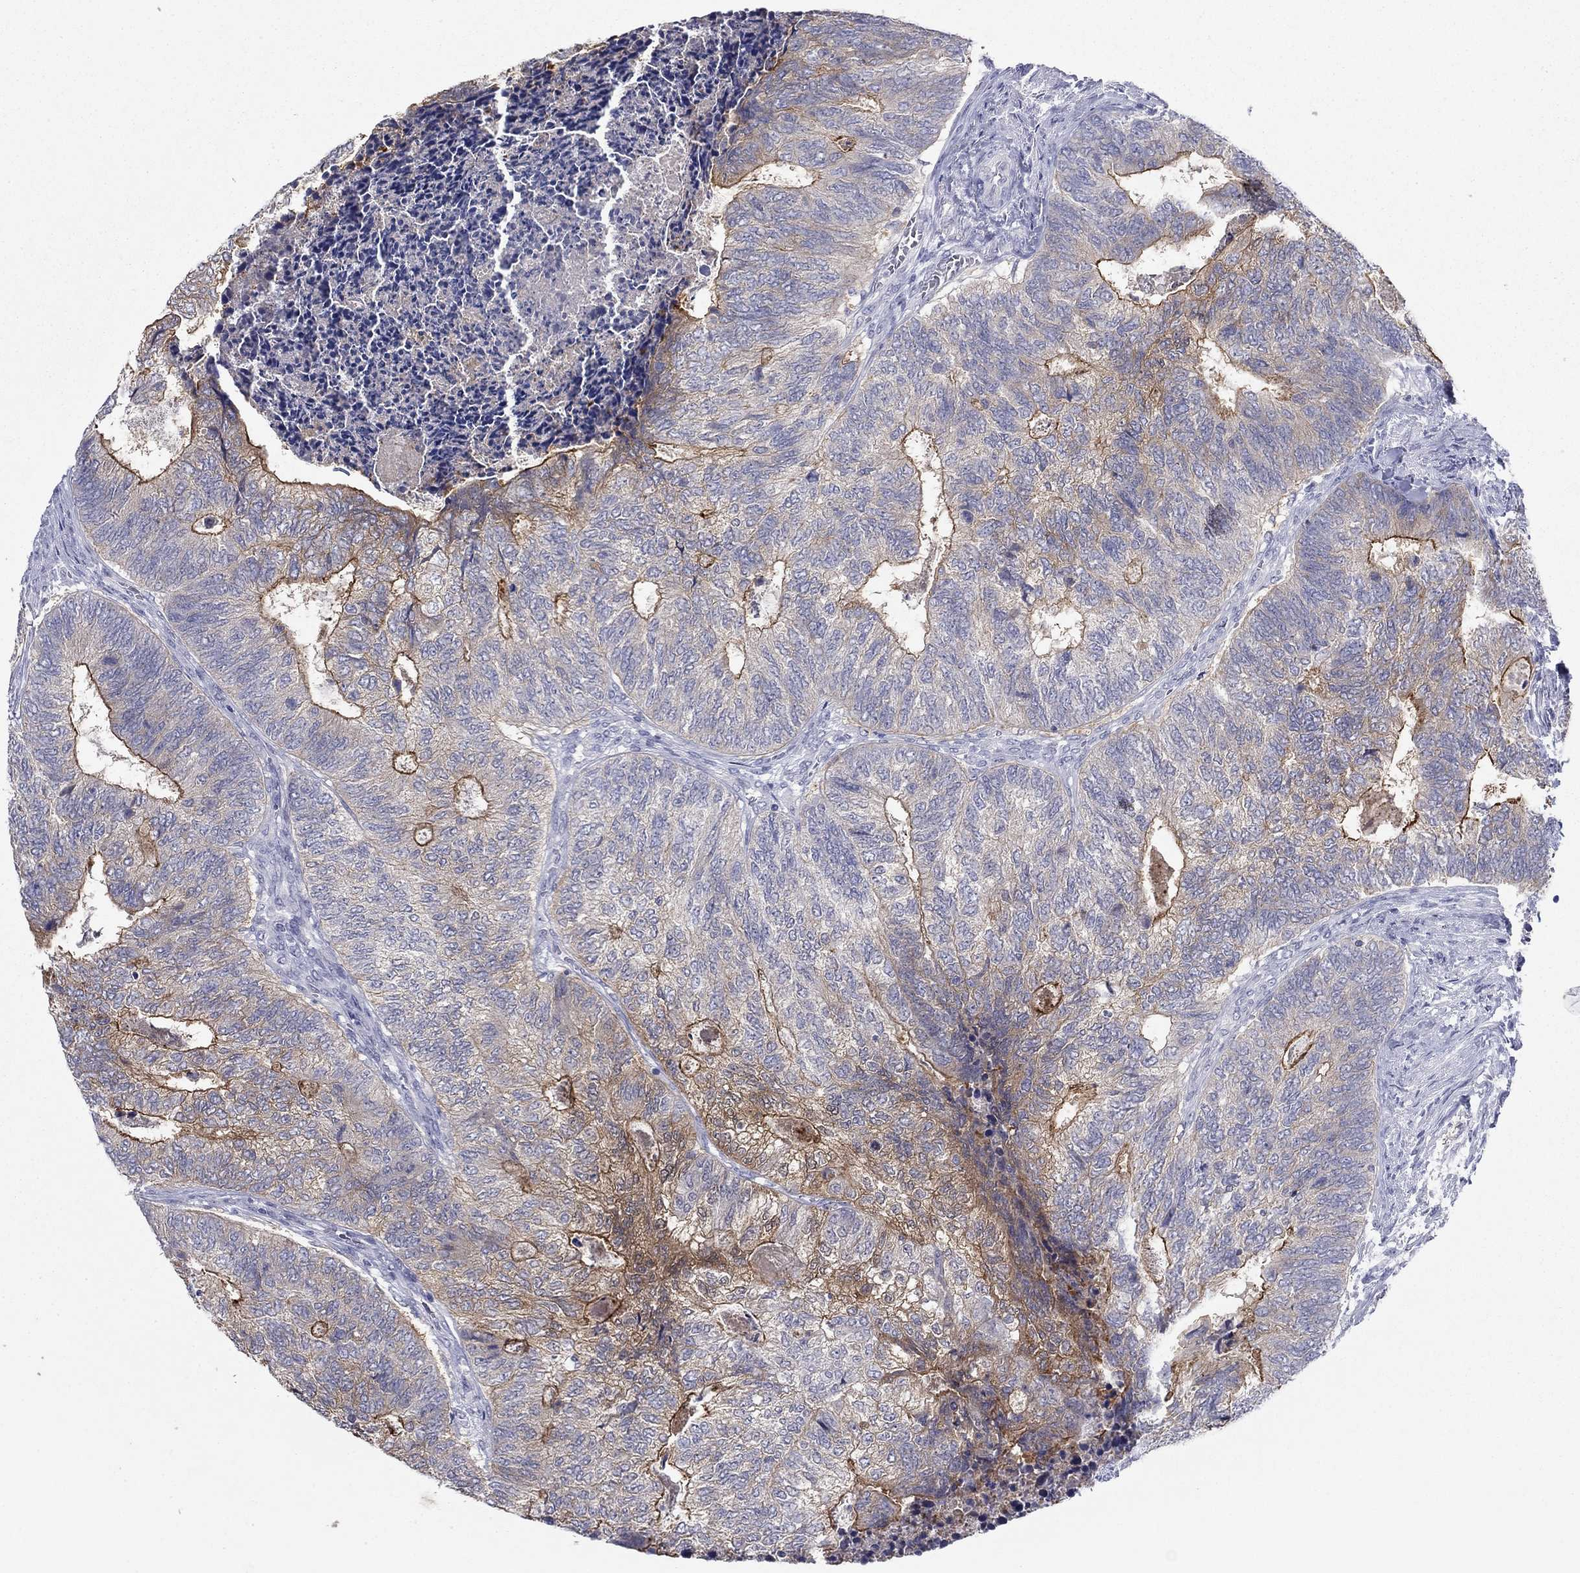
{"staining": {"intensity": "strong", "quantity": "<25%", "location": "cytoplasmic/membranous"}, "tissue": "colorectal cancer", "cell_type": "Tumor cells", "image_type": "cancer", "snomed": [{"axis": "morphology", "description": "Adenocarcinoma, NOS"}, {"axis": "topography", "description": "Colon"}], "caption": "Colorectal adenocarcinoma tissue exhibits strong cytoplasmic/membranous positivity in approximately <25% of tumor cells", "gene": "PLS1", "patient": {"sex": "female", "age": 67}}